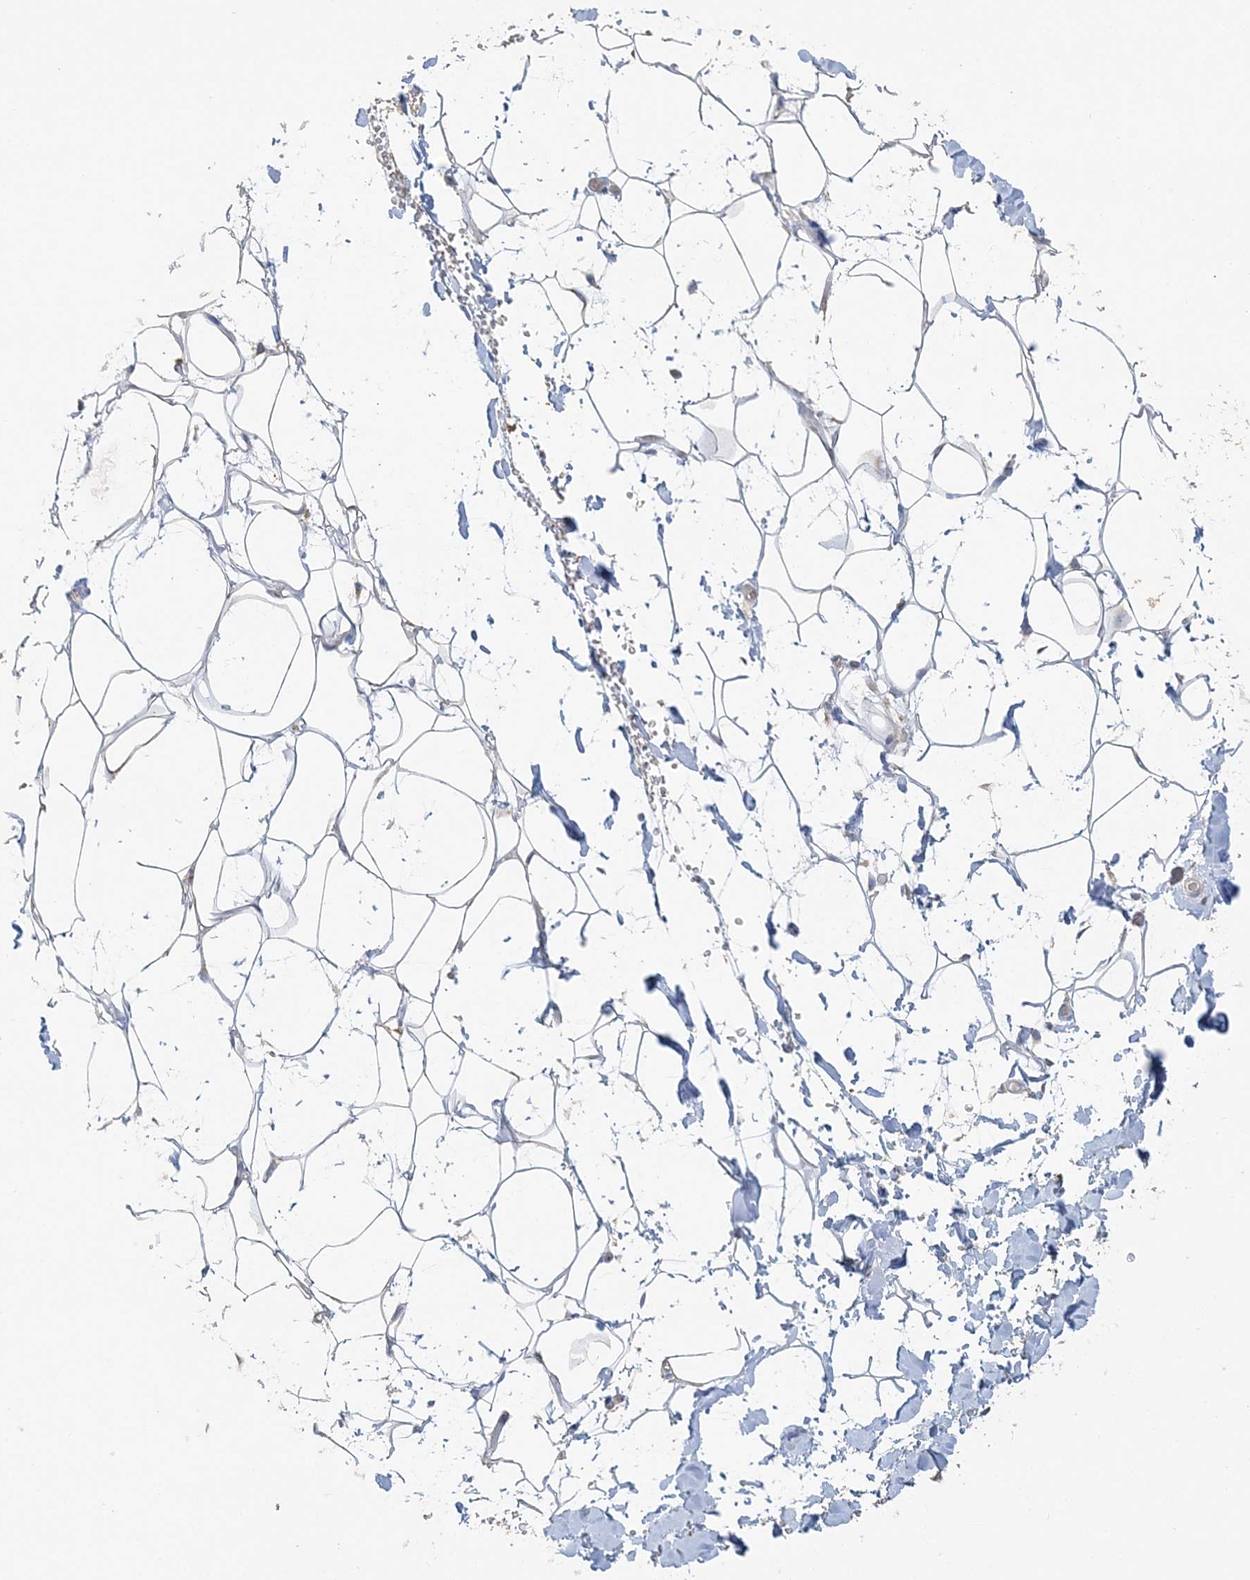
{"staining": {"intensity": "negative", "quantity": "none", "location": "none"}, "tissue": "adipose tissue", "cell_type": "Adipocytes", "image_type": "normal", "snomed": [{"axis": "morphology", "description": "Normal tissue, NOS"}, {"axis": "topography", "description": "Breast"}], "caption": "An immunohistochemistry micrograph of normal adipose tissue is shown. There is no staining in adipocytes of adipose tissue. (IHC, brightfield microscopy, high magnification).", "gene": "TBC1D5", "patient": {"sex": "female", "age": 26}}